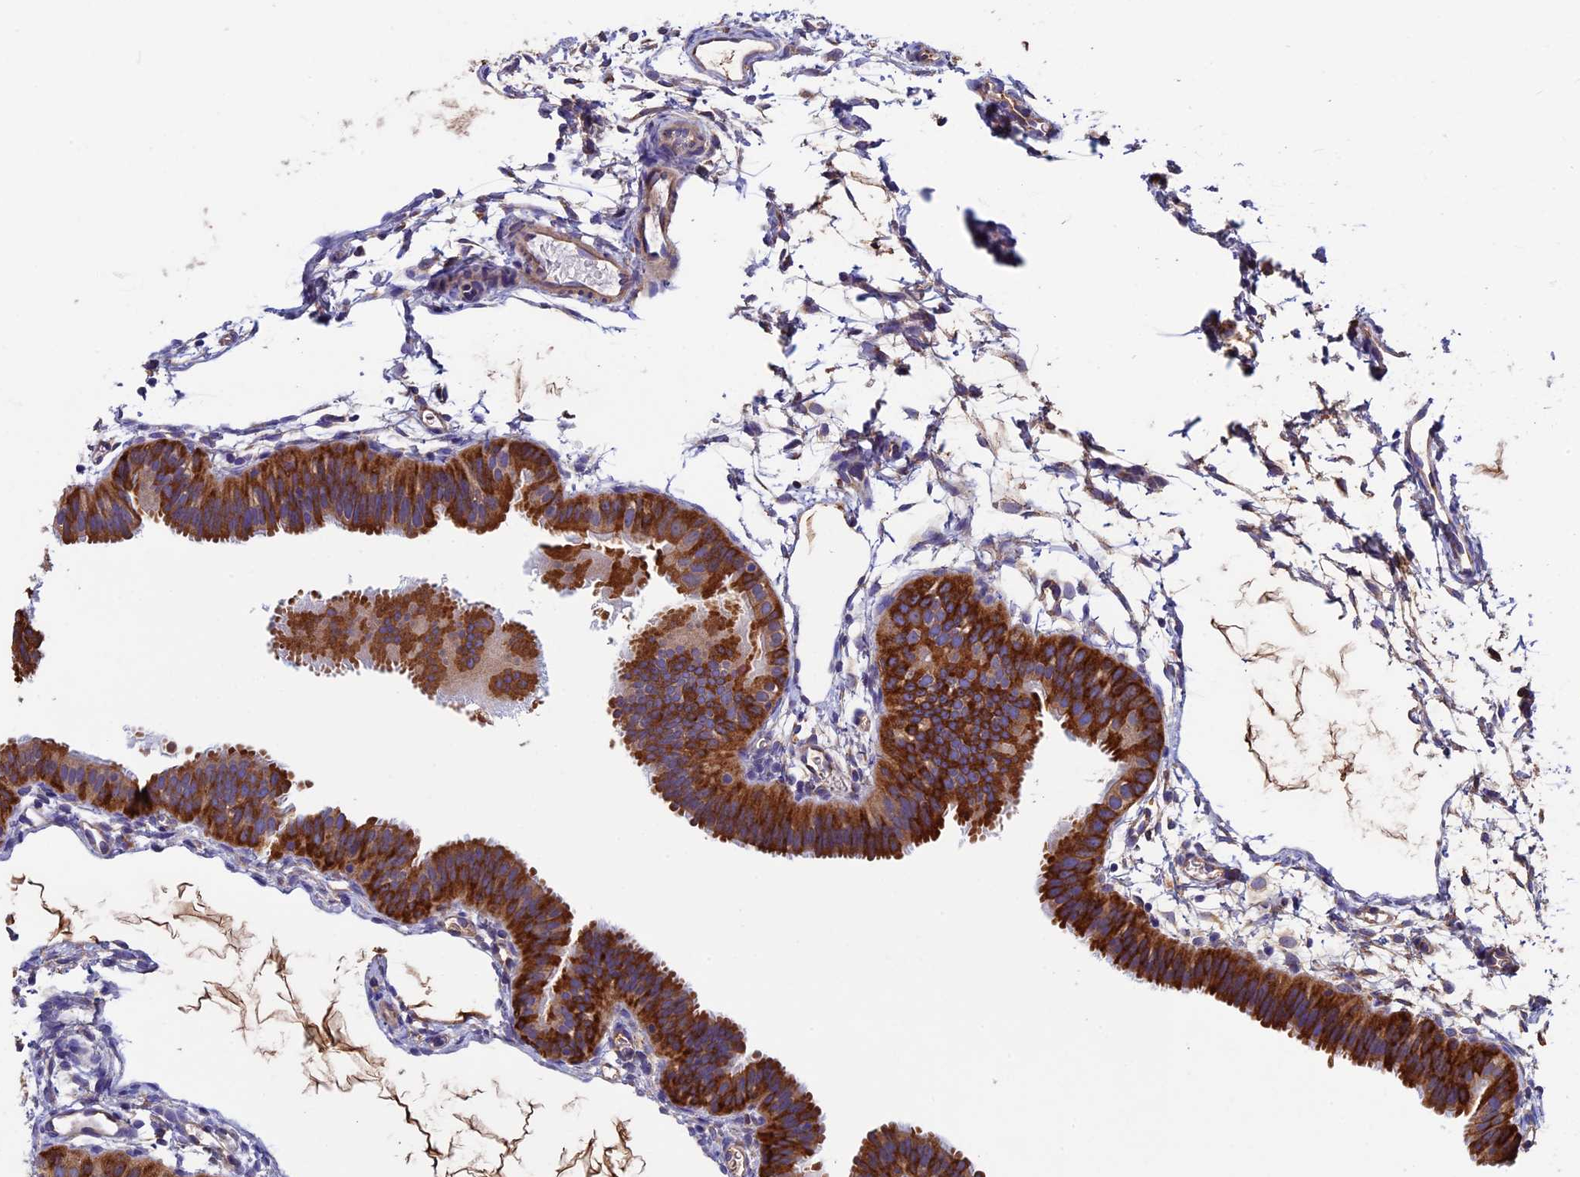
{"staining": {"intensity": "strong", "quantity": "25%-75%", "location": "cytoplasmic/membranous"}, "tissue": "fallopian tube", "cell_type": "Glandular cells", "image_type": "normal", "snomed": [{"axis": "morphology", "description": "Normal tissue, NOS"}, {"axis": "topography", "description": "Fallopian tube"}], "caption": "A photomicrograph of fallopian tube stained for a protein demonstrates strong cytoplasmic/membranous brown staining in glandular cells.", "gene": "BTBD3", "patient": {"sex": "female", "age": 35}}